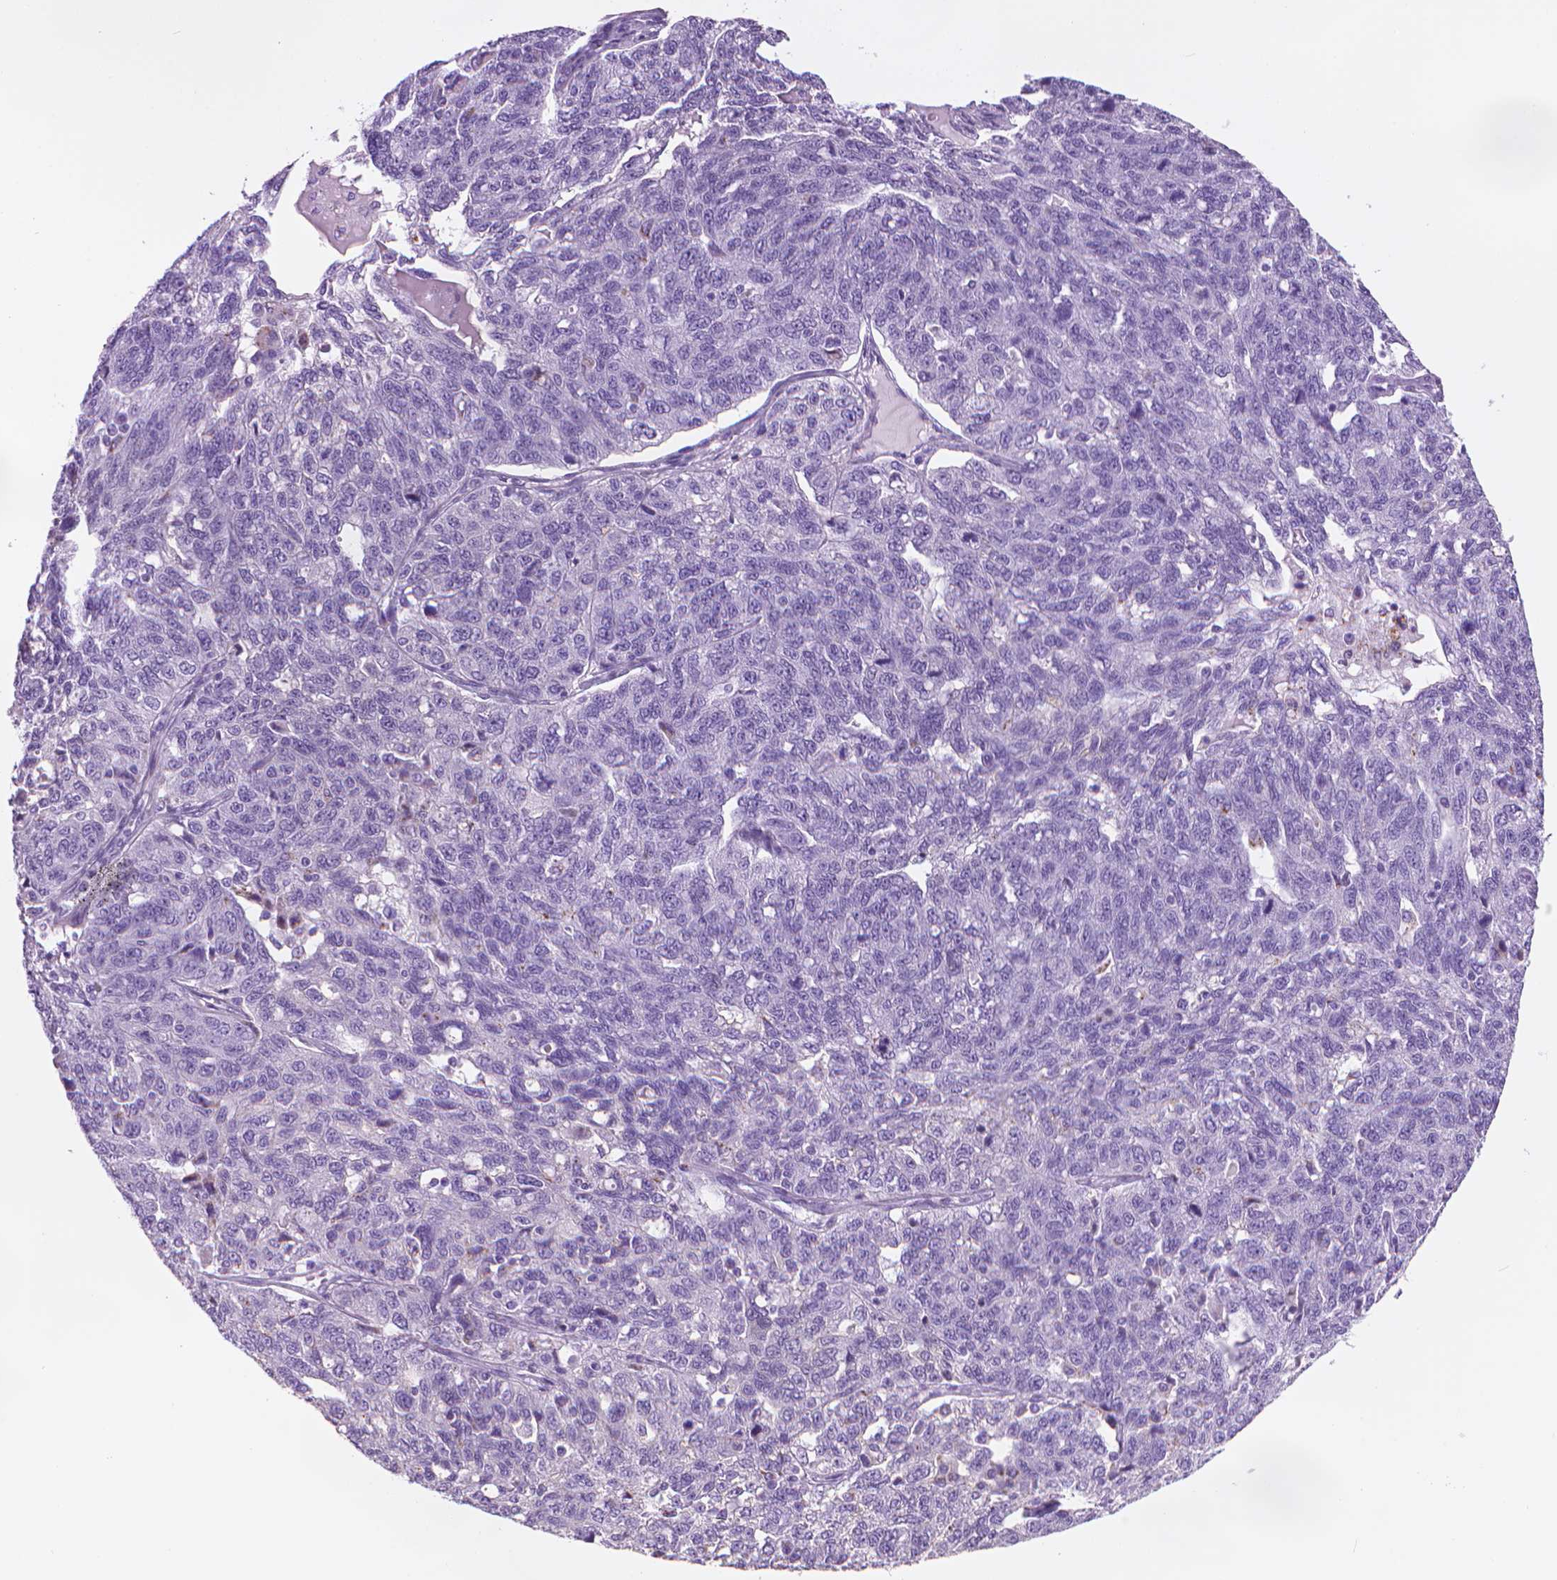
{"staining": {"intensity": "negative", "quantity": "none", "location": "none"}, "tissue": "ovarian cancer", "cell_type": "Tumor cells", "image_type": "cancer", "snomed": [{"axis": "morphology", "description": "Cystadenocarcinoma, serous, NOS"}, {"axis": "topography", "description": "Ovary"}], "caption": "Protein analysis of serous cystadenocarcinoma (ovarian) reveals no significant positivity in tumor cells.", "gene": "TTC29", "patient": {"sex": "female", "age": 71}}